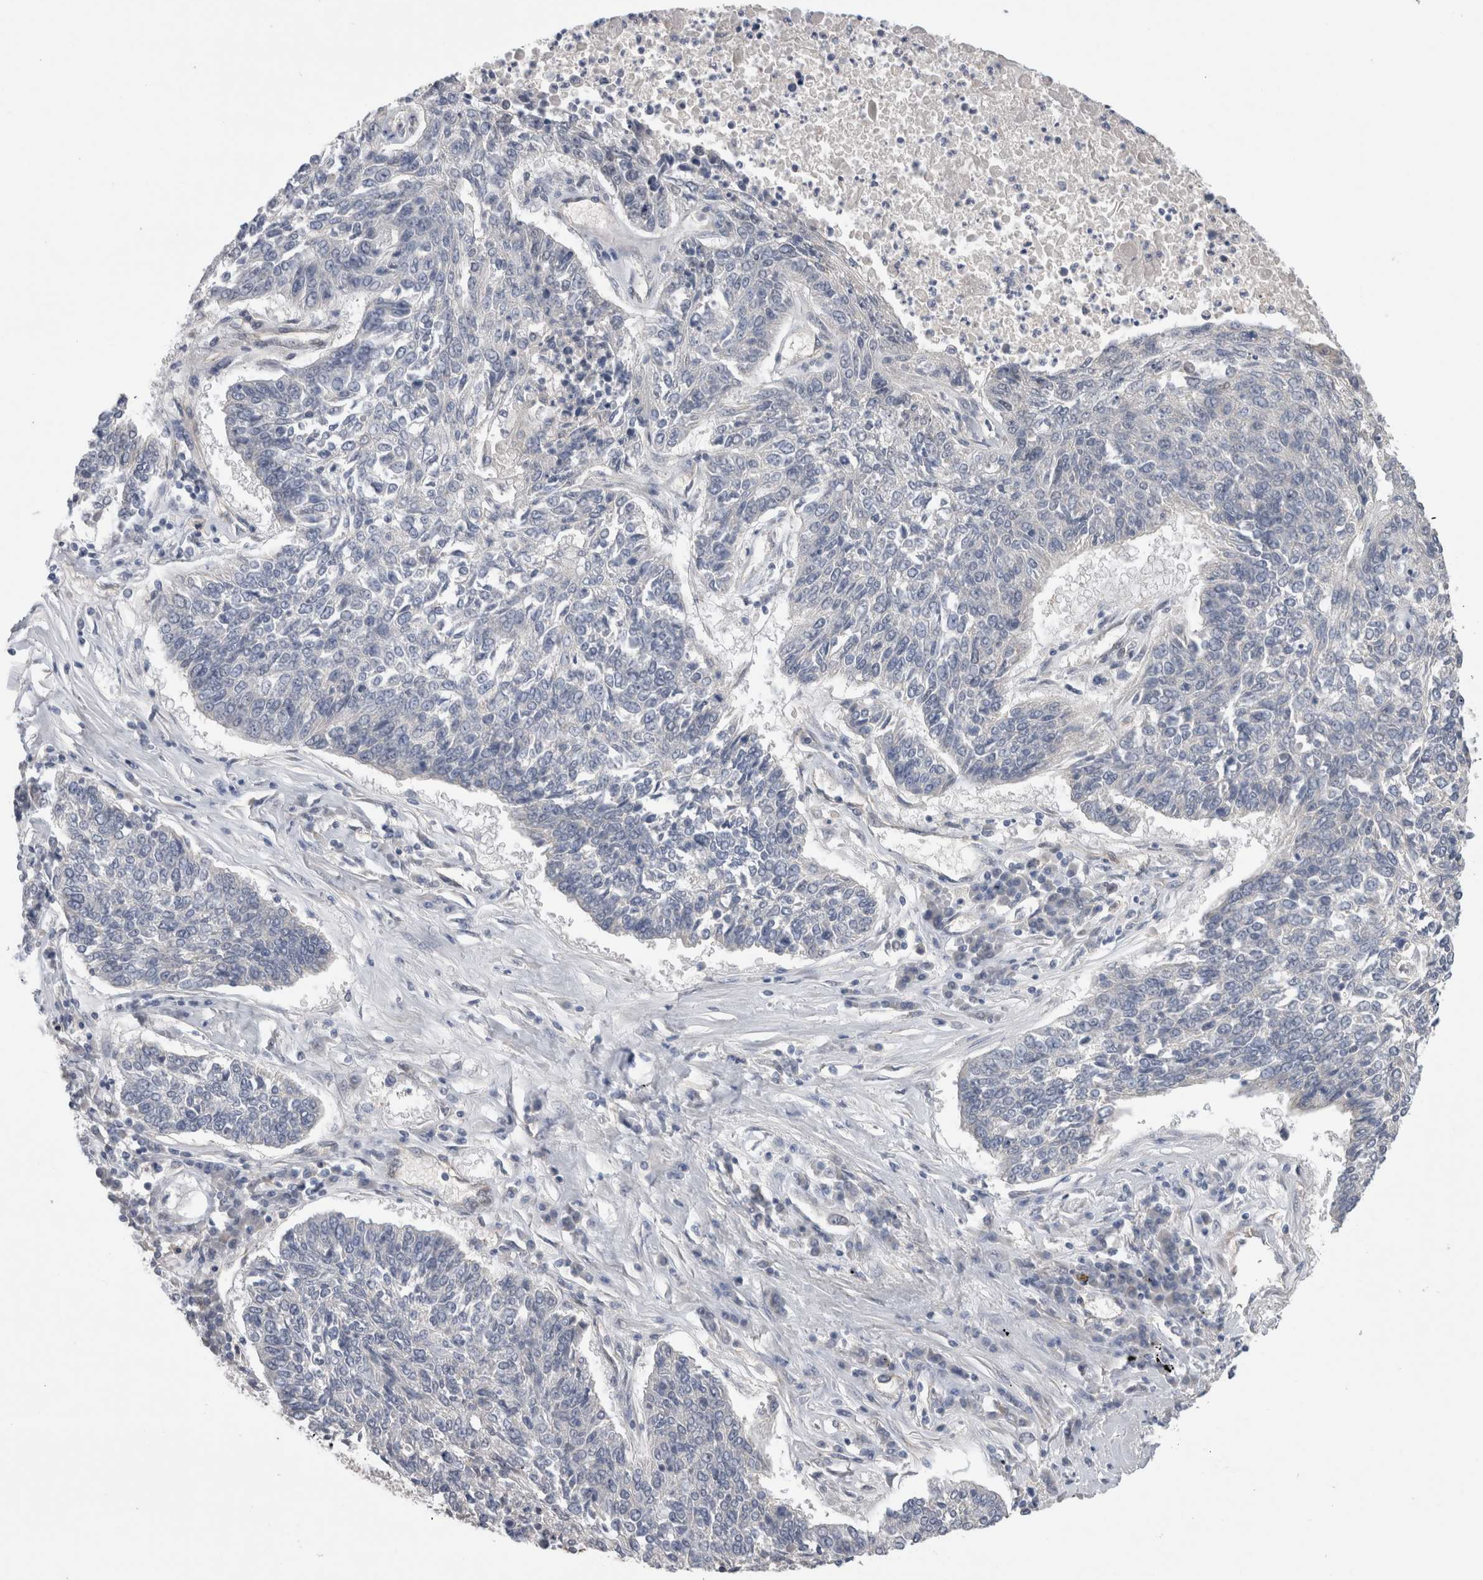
{"staining": {"intensity": "negative", "quantity": "none", "location": "none"}, "tissue": "lung cancer", "cell_type": "Tumor cells", "image_type": "cancer", "snomed": [{"axis": "morphology", "description": "Normal tissue, NOS"}, {"axis": "morphology", "description": "Squamous cell carcinoma, NOS"}, {"axis": "topography", "description": "Cartilage tissue"}, {"axis": "topography", "description": "Bronchus"}, {"axis": "topography", "description": "Lung"}], "caption": "Immunohistochemical staining of lung cancer exhibits no significant expression in tumor cells.", "gene": "TAFA5", "patient": {"sex": "female", "age": 49}}